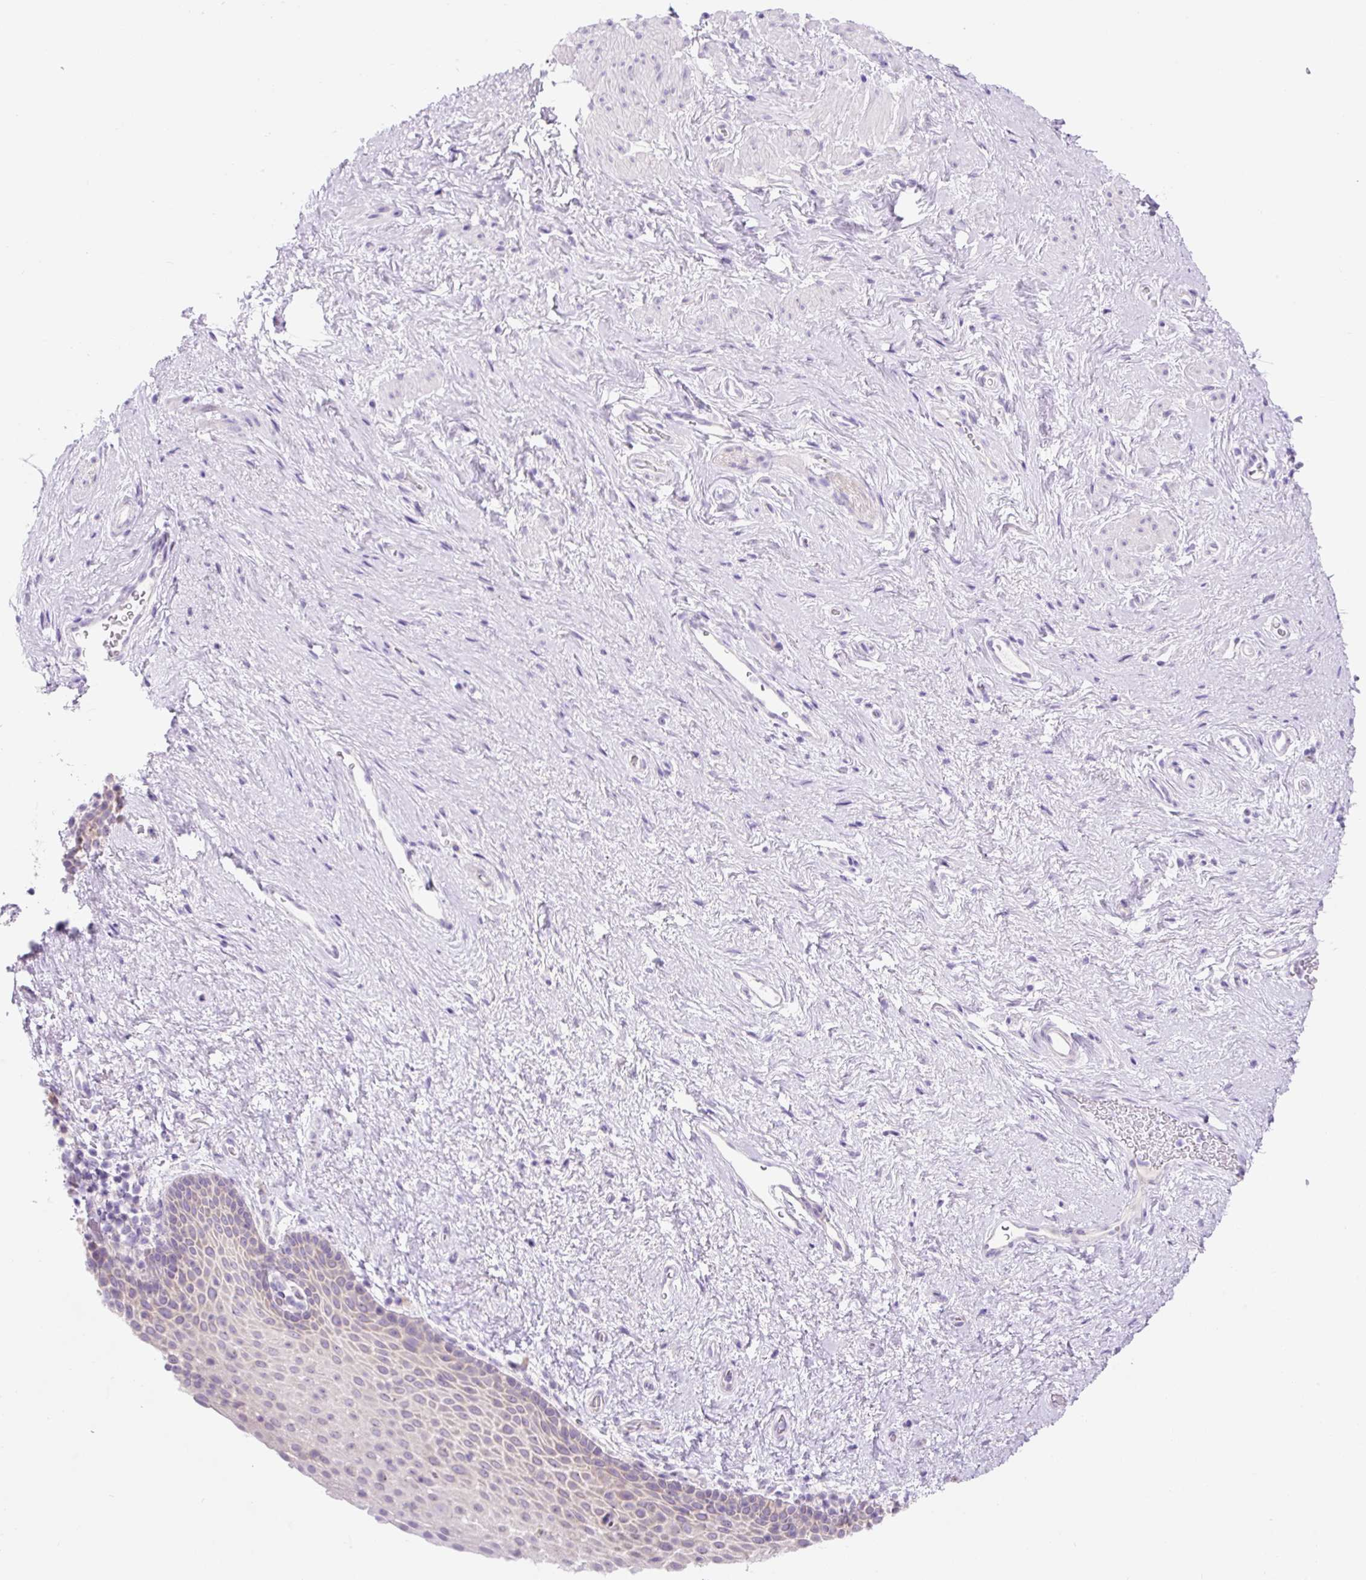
{"staining": {"intensity": "weak", "quantity": "<25%", "location": "cytoplasmic/membranous"}, "tissue": "vagina", "cell_type": "Squamous epithelial cells", "image_type": "normal", "snomed": [{"axis": "morphology", "description": "Normal tissue, NOS"}, {"axis": "topography", "description": "Vagina"}], "caption": "Immunohistochemistry photomicrograph of unremarkable vagina stained for a protein (brown), which exhibits no staining in squamous epithelial cells.", "gene": "CELF6", "patient": {"sex": "female", "age": 61}}